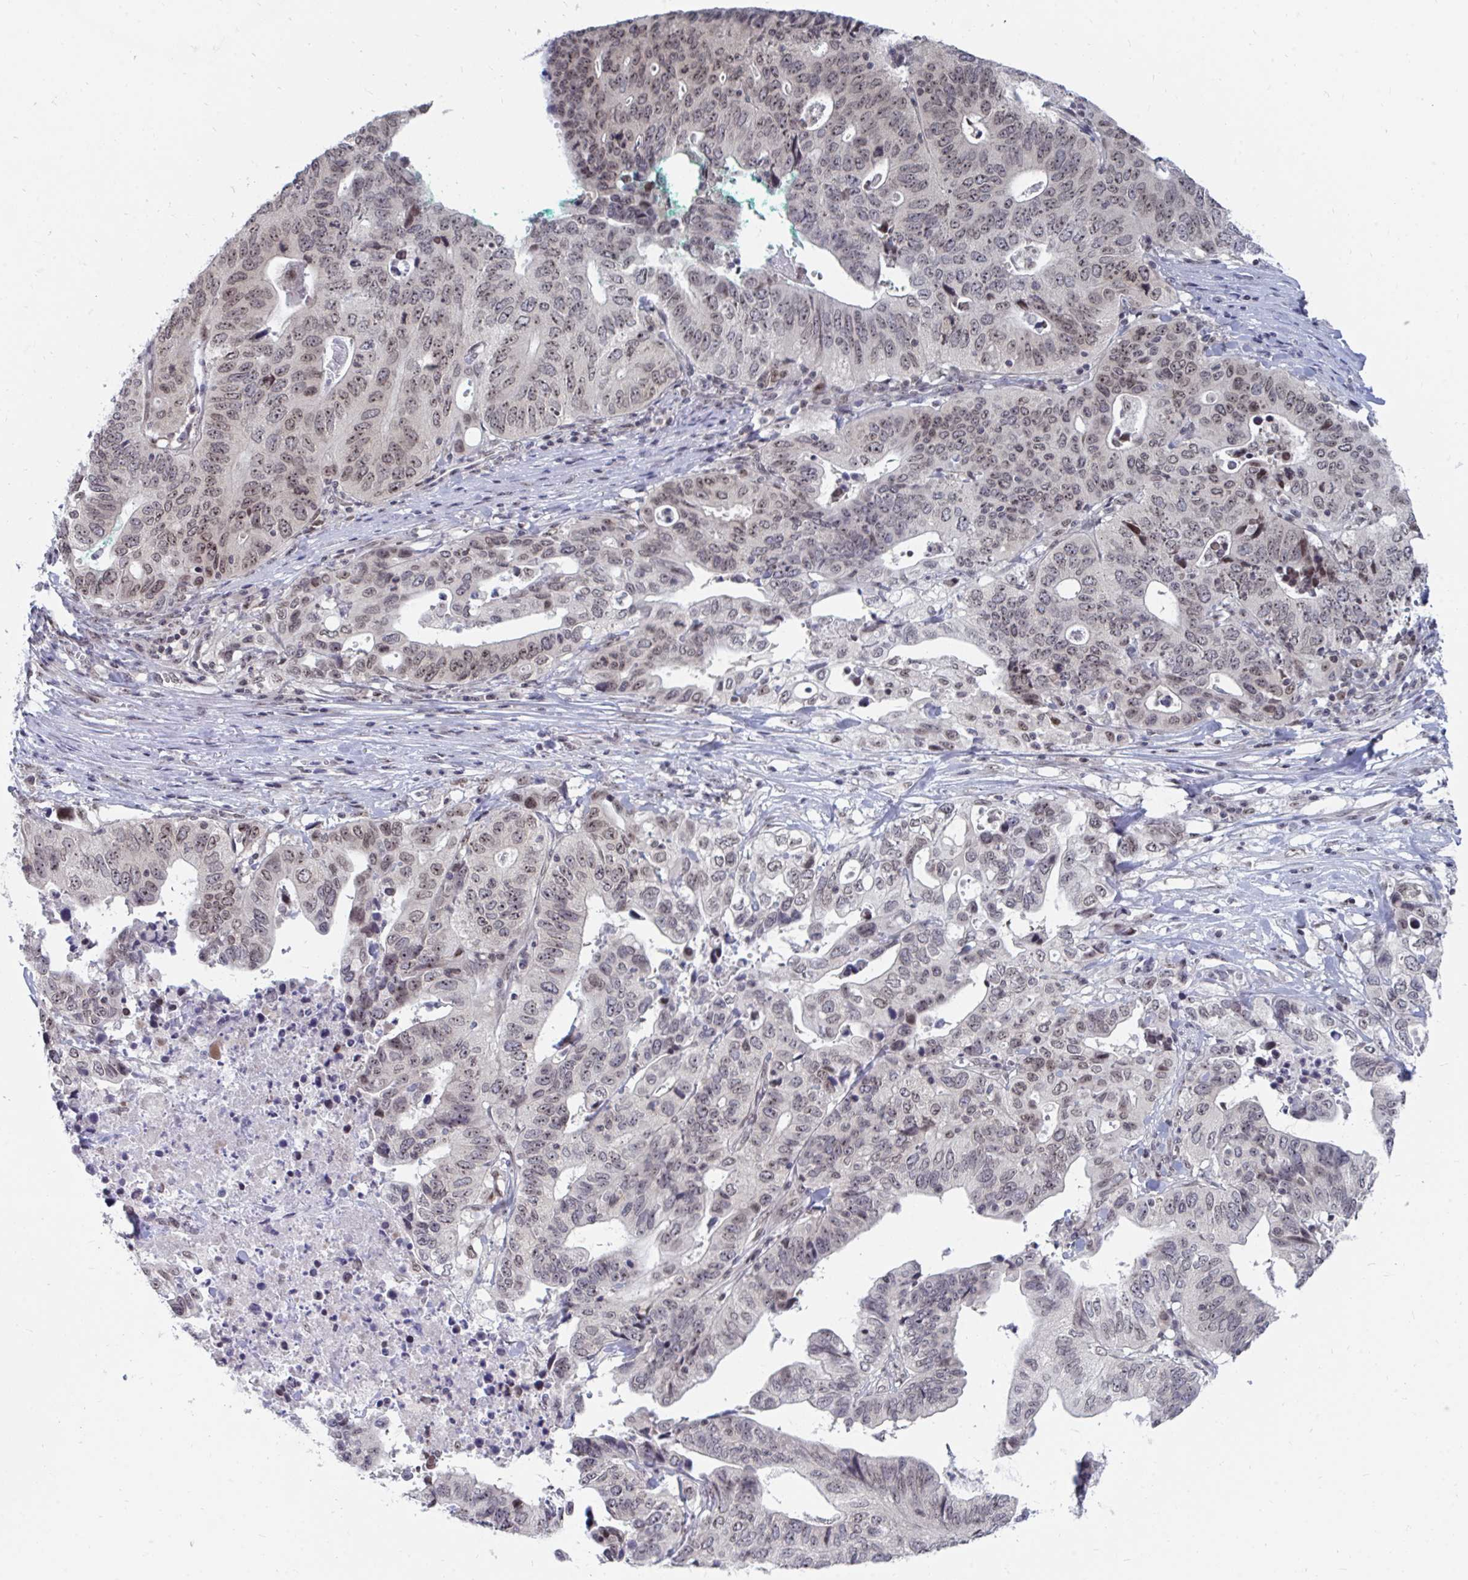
{"staining": {"intensity": "weak", "quantity": "<25%", "location": "nuclear"}, "tissue": "stomach cancer", "cell_type": "Tumor cells", "image_type": "cancer", "snomed": [{"axis": "morphology", "description": "Adenocarcinoma, NOS"}, {"axis": "topography", "description": "Stomach, upper"}], "caption": "Tumor cells show no significant expression in stomach cancer (adenocarcinoma).", "gene": "TRIP12", "patient": {"sex": "female", "age": 67}}